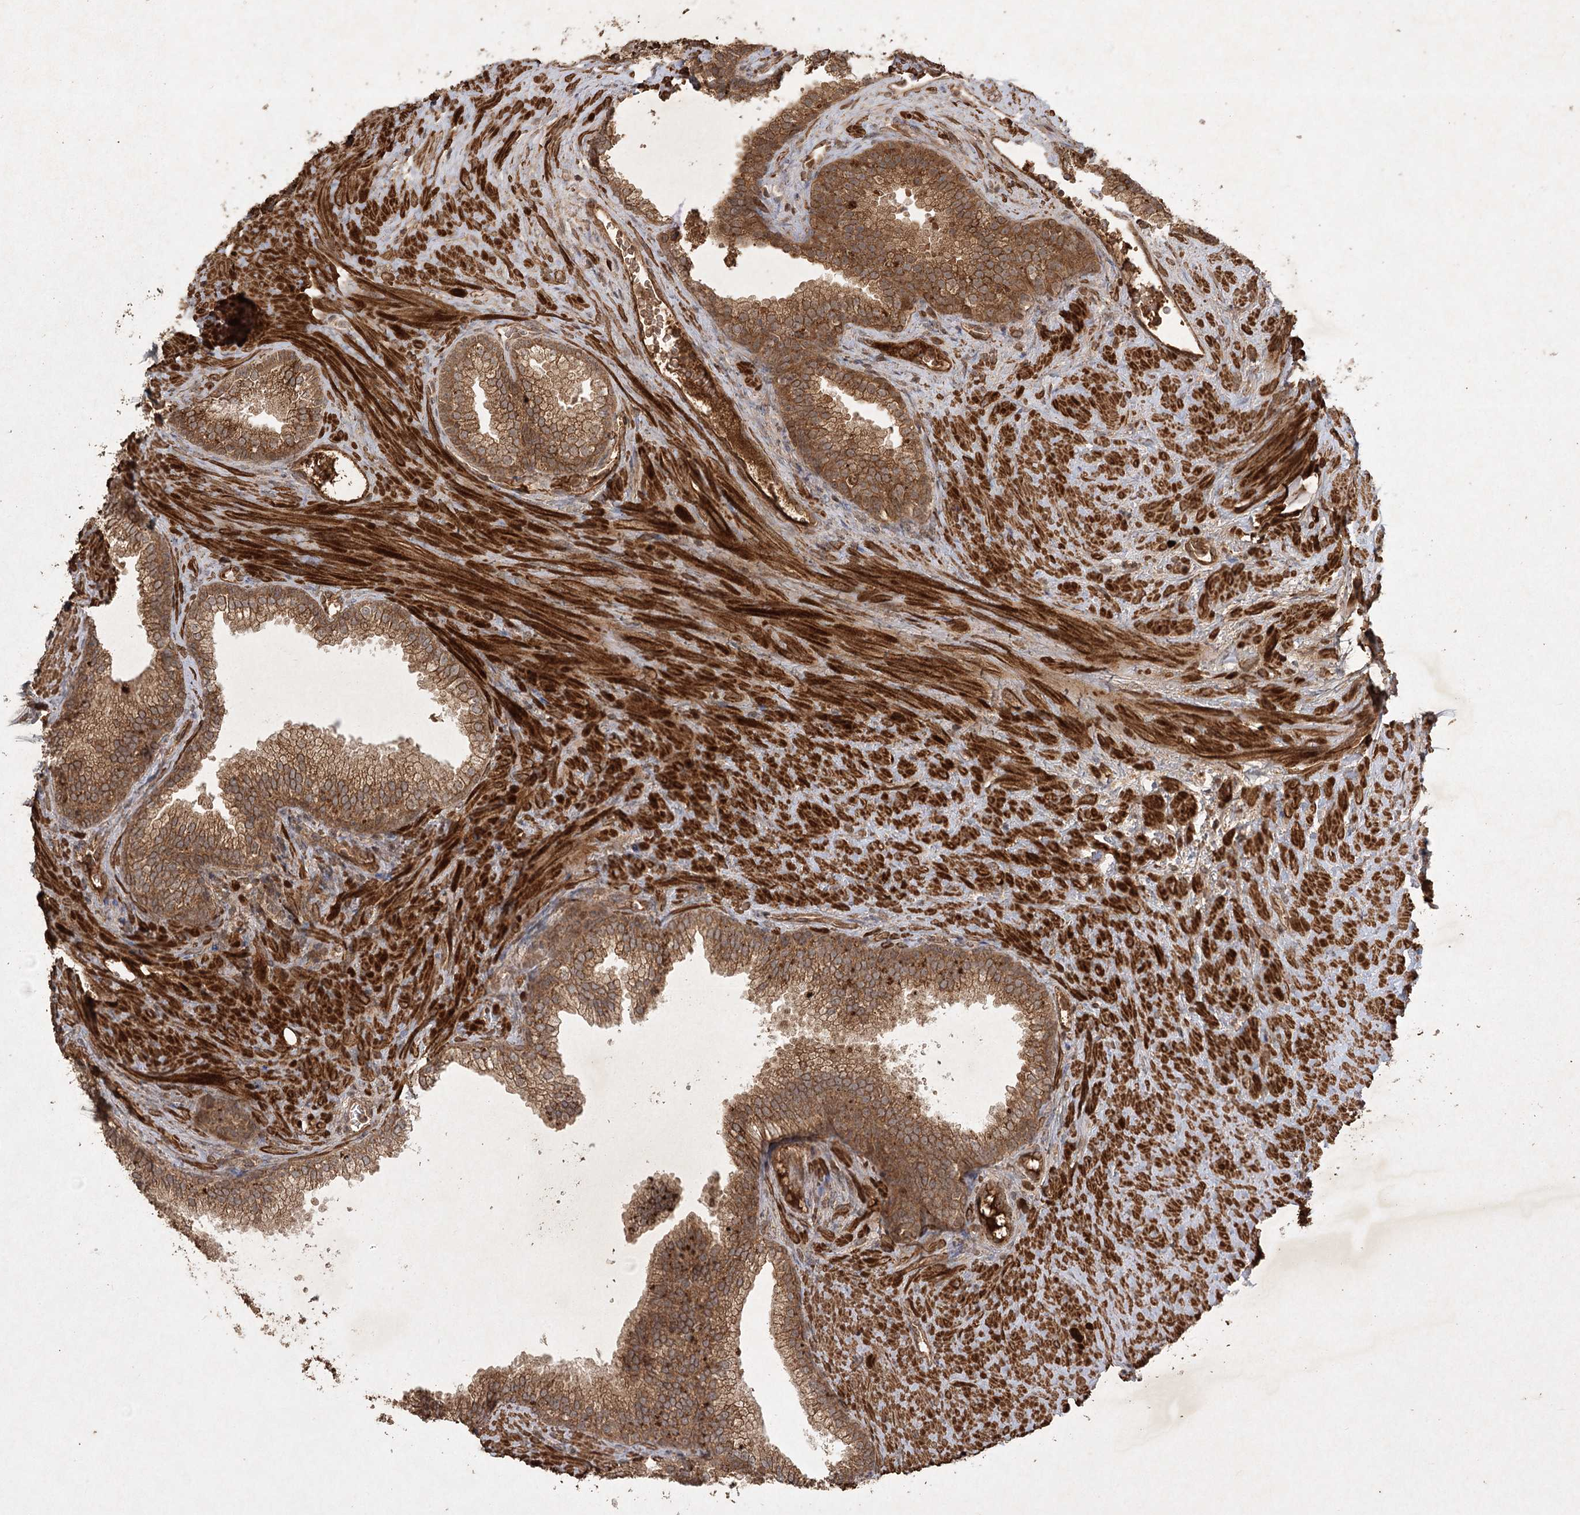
{"staining": {"intensity": "strong", "quantity": ">75%", "location": "cytoplasmic/membranous"}, "tissue": "prostate", "cell_type": "Glandular cells", "image_type": "normal", "snomed": [{"axis": "morphology", "description": "Normal tissue, NOS"}, {"axis": "topography", "description": "Prostate"}], "caption": "Immunohistochemical staining of unremarkable human prostate reveals strong cytoplasmic/membranous protein staining in approximately >75% of glandular cells.", "gene": "ARL13A", "patient": {"sex": "male", "age": 76}}